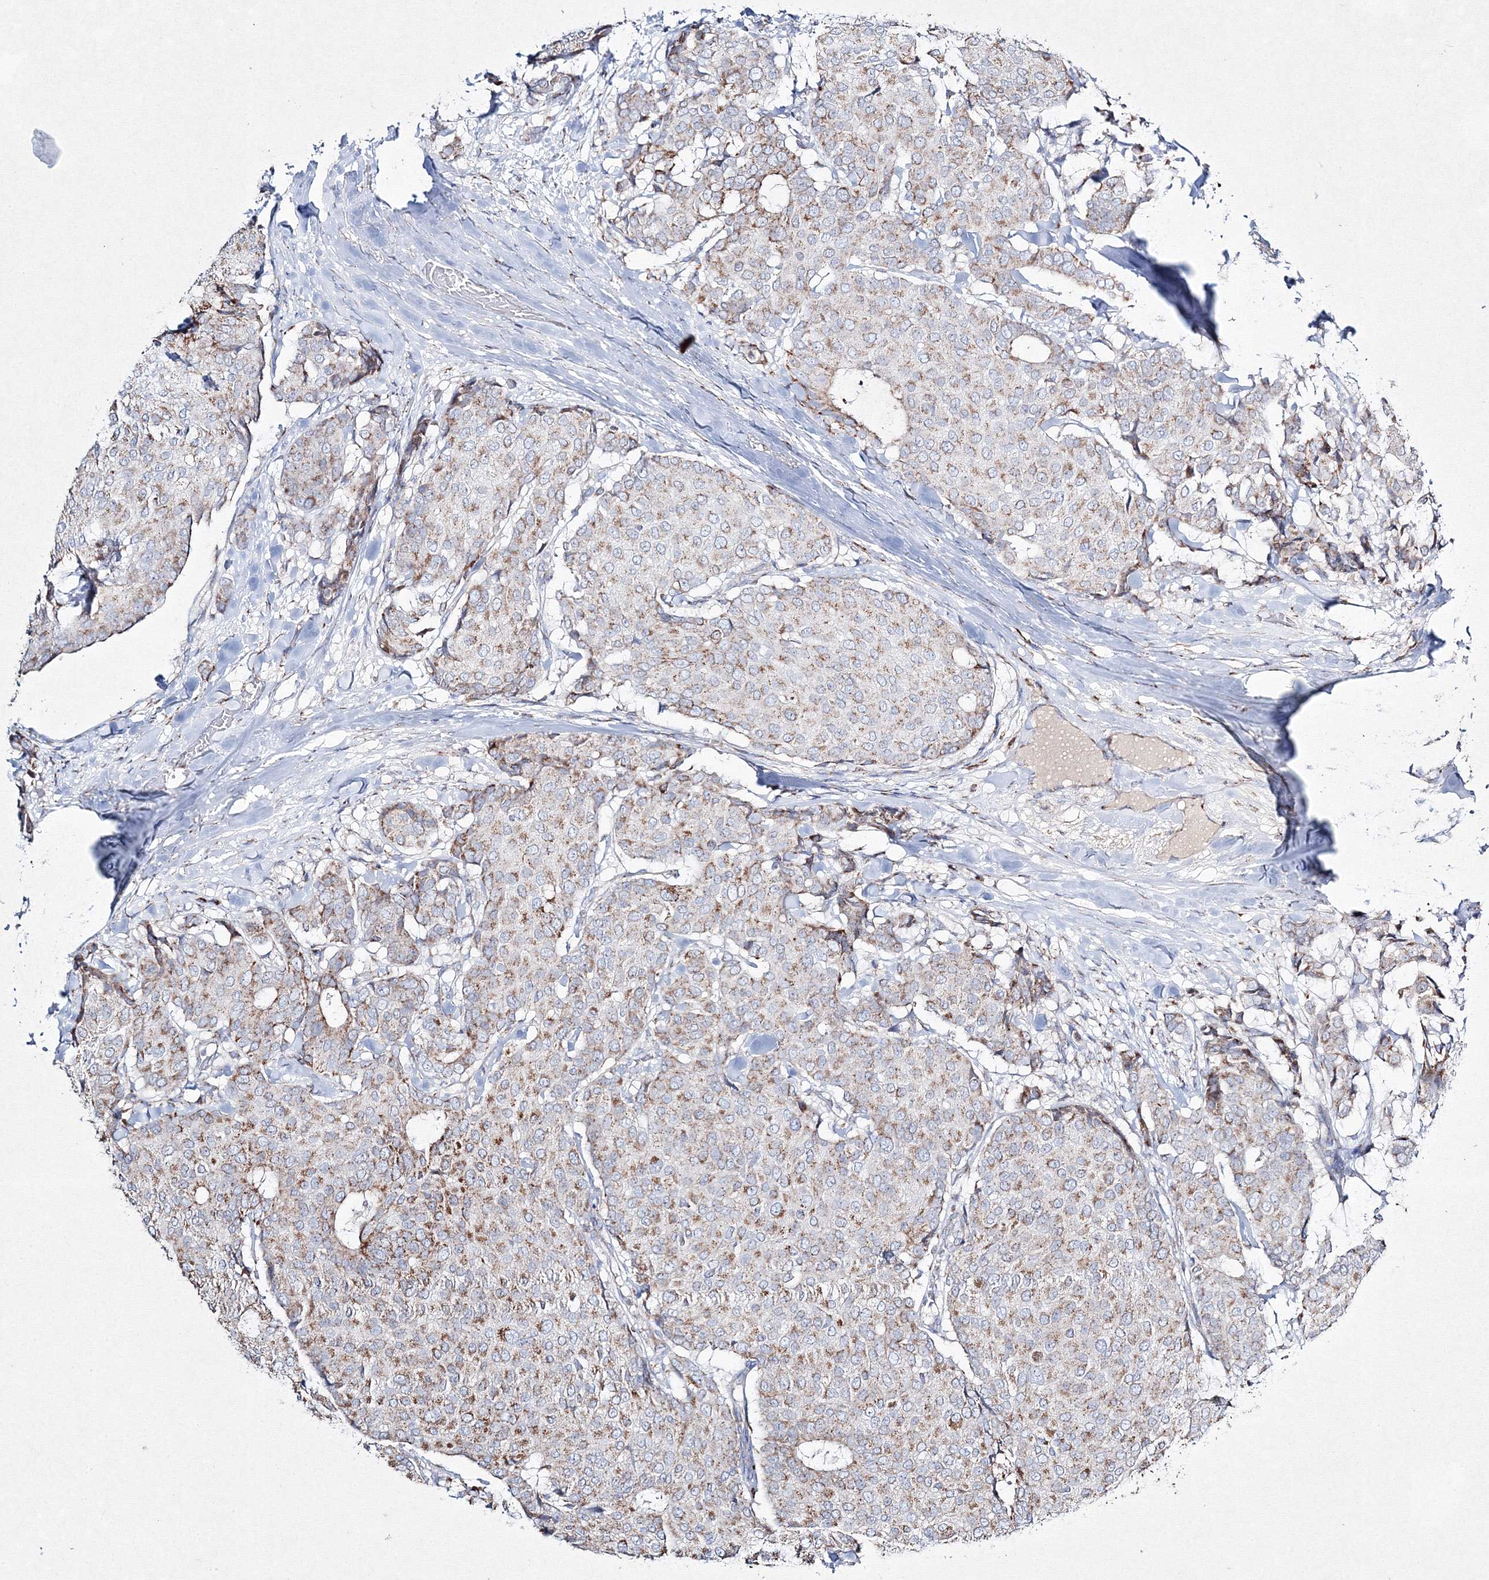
{"staining": {"intensity": "moderate", "quantity": "<25%", "location": "cytoplasmic/membranous"}, "tissue": "breast cancer", "cell_type": "Tumor cells", "image_type": "cancer", "snomed": [{"axis": "morphology", "description": "Duct carcinoma"}, {"axis": "topography", "description": "Breast"}], "caption": "Infiltrating ductal carcinoma (breast) was stained to show a protein in brown. There is low levels of moderate cytoplasmic/membranous positivity in about <25% of tumor cells. (DAB = brown stain, brightfield microscopy at high magnification).", "gene": "IGSF9", "patient": {"sex": "female", "age": 75}}